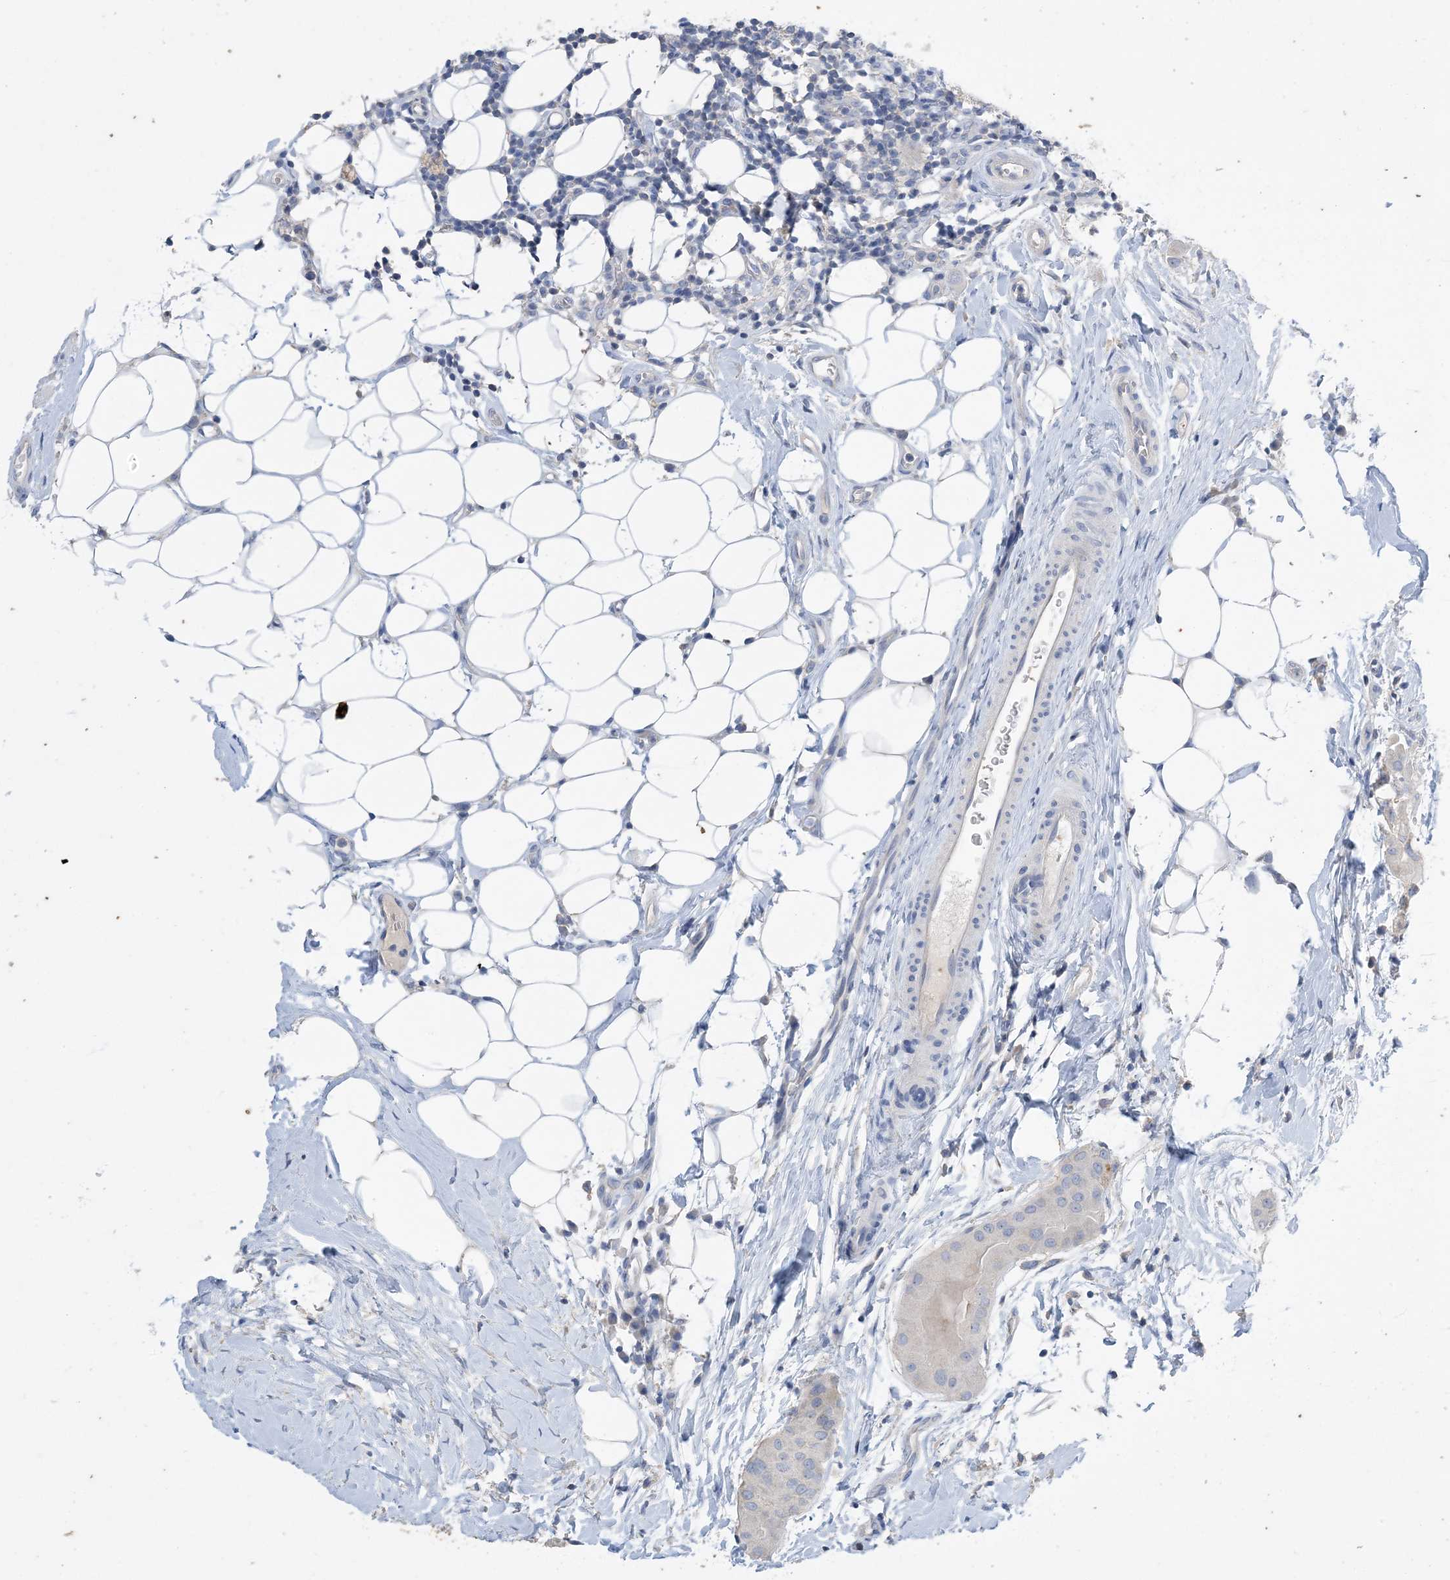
{"staining": {"intensity": "negative", "quantity": "none", "location": "none"}, "tissue": "thyroid cancer", "cell_type": "Tumor cells", "image_type": "cancer", "snomed": [{"axis": "morphology", "description": "Papillary adenocarcinoma, NOS"}, {"axis": "topography", "description": "Thyroid gland"}], "caption": "Human thyroid cancer stained for a protein using immunohistochemistry exhibits no expression in tumor cells.", "gene": "KPRP", "patient": {"sex": "male", "age": 33}}